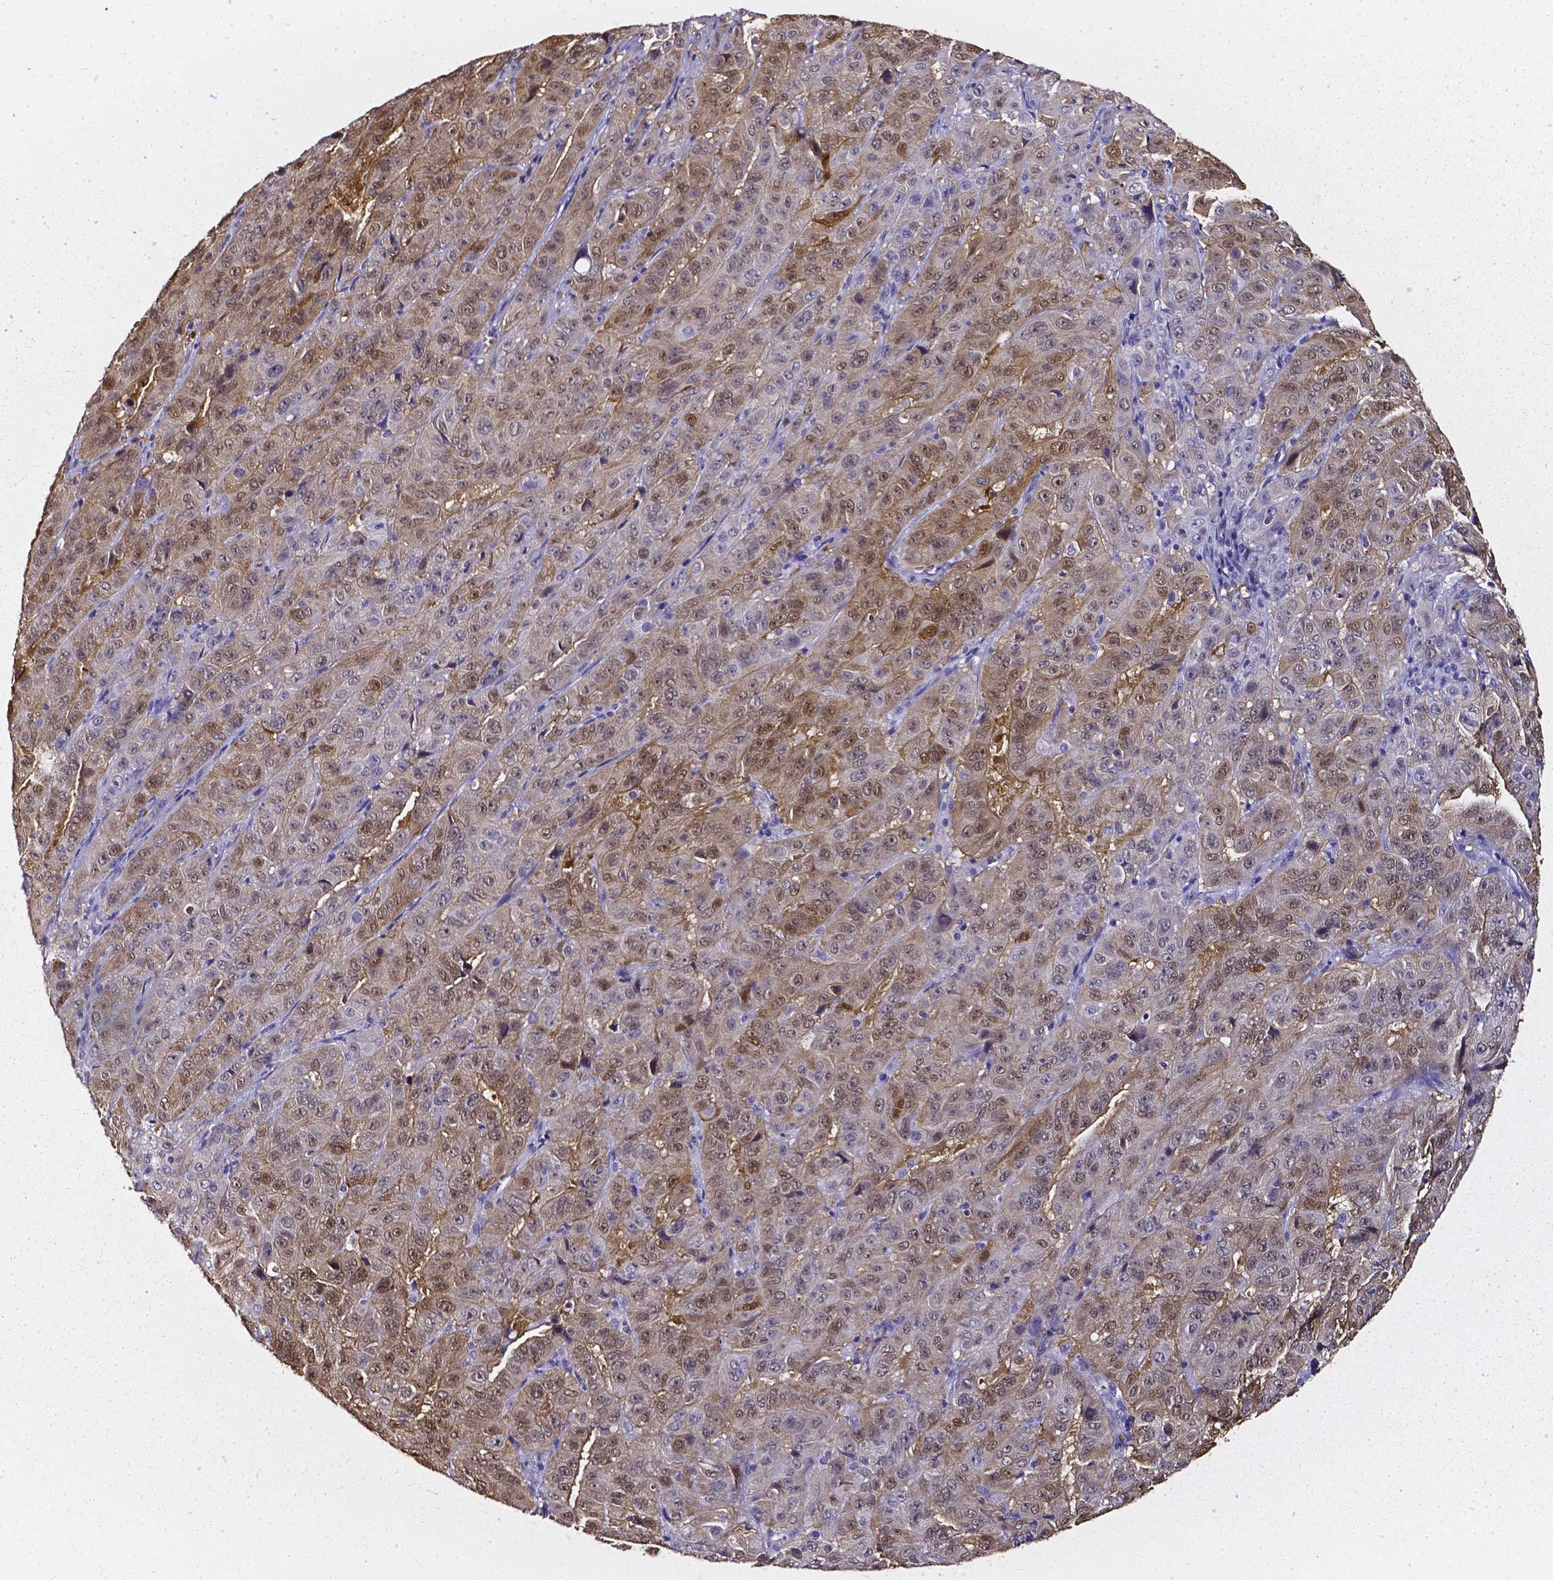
{"staining": {"intensity": "moderate", "quantity": "25%-75%", "location": "cytoplasmic/membranous,nuclear"}, "tissue": "pancreatic cancer", "cell_type": "Tumor cells", "image_type": "cancer", "snomed": [{"axis": "morphology", "description": "Adenocarcinoma, NOS"}, {"axis": "topography", "description": "Pancreas"}], "caption": "Pancreatic cancer (adenocarcinoma) stained with immunohistochemistry exhibits moderate cytoplasmic/membranous and nuclear expression in approximately 25%-75% of tumor cells.", "gene": "AKR1B10", "patient": {"sex": "male", "age": 63}}